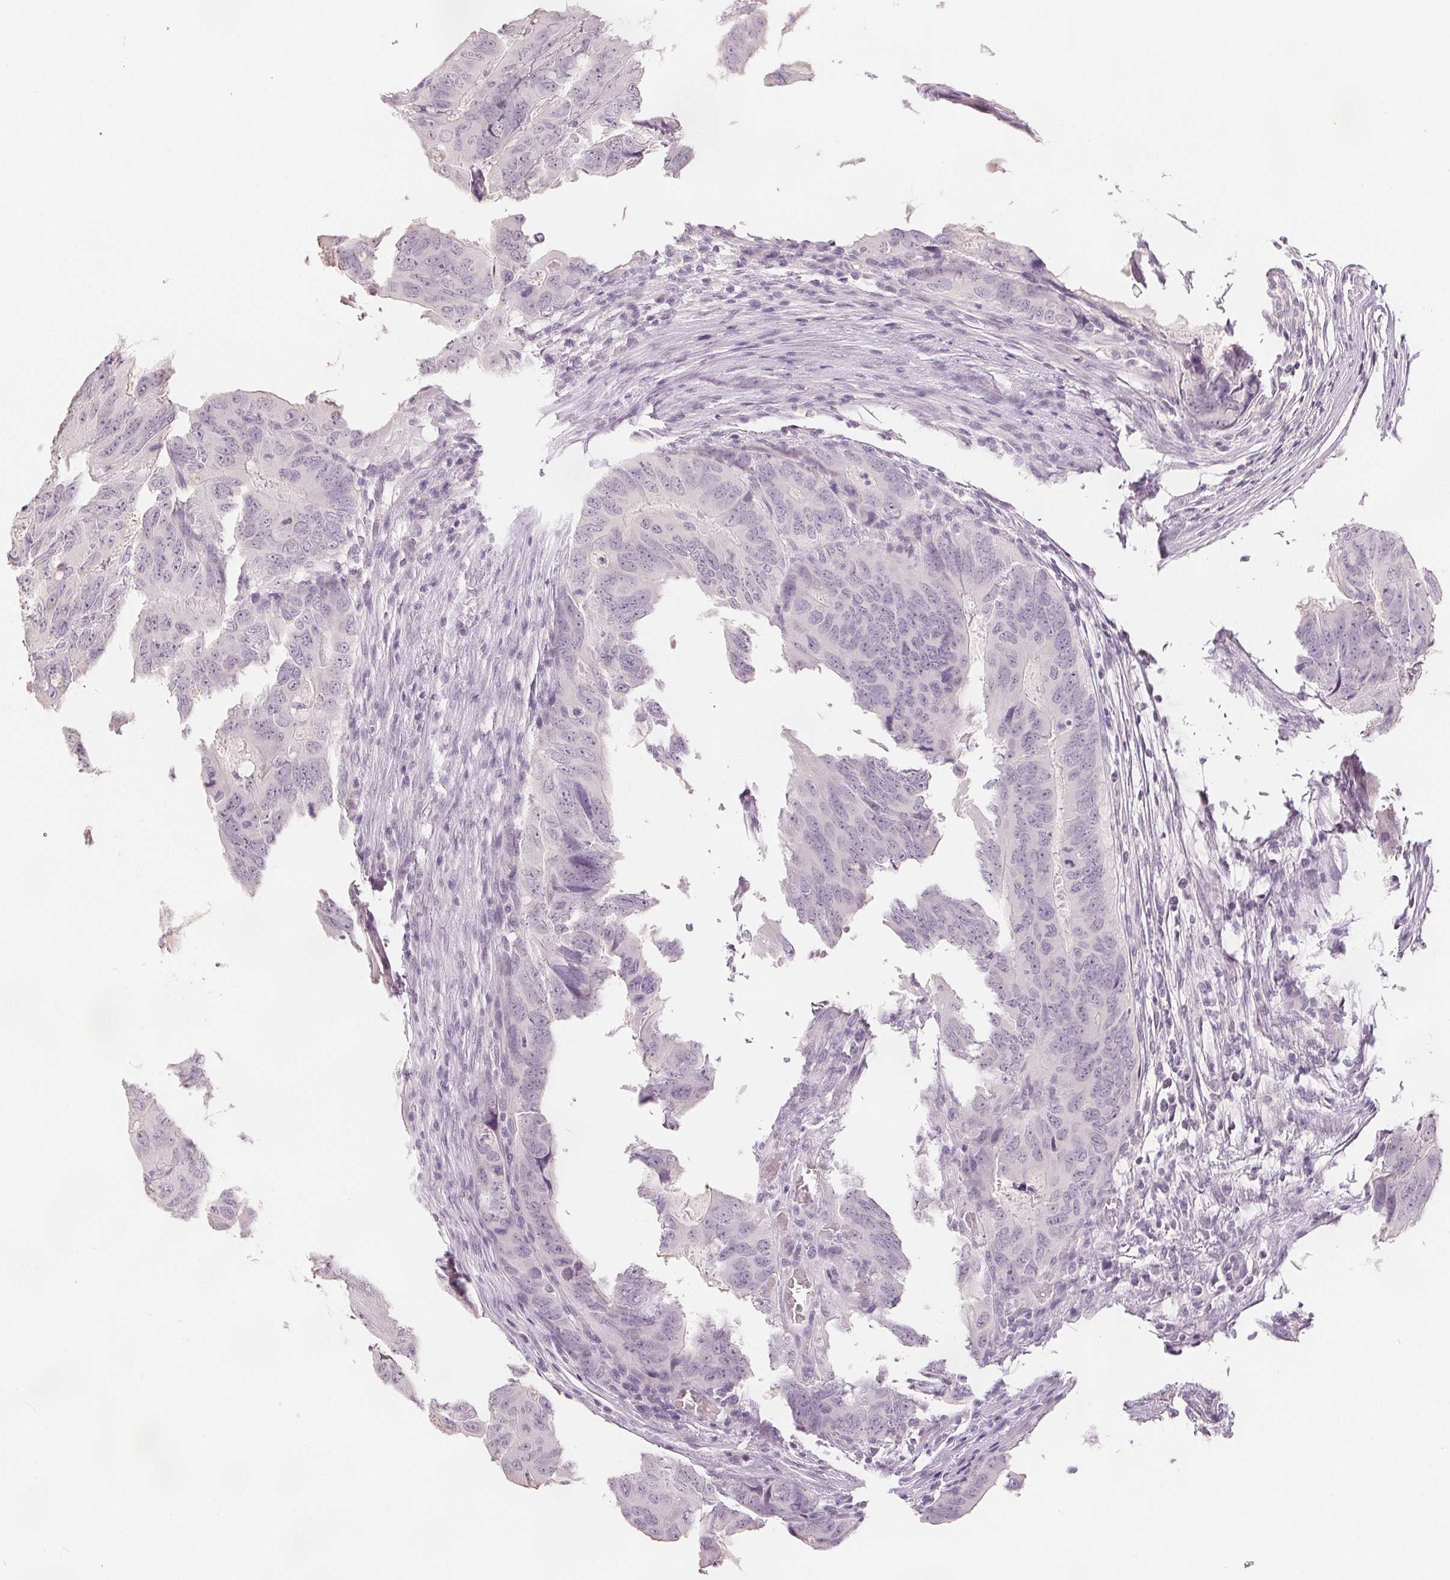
{"staining": {"intensity": "negative", "quantity": "none", "location": "none"}, "tissue": "colorectal cancer", "cell_type": "Tumor cells", "image_type": "cancer", "snomed": [{"axis": "morphology", "description": "Adenocarcinoma, NOS"}, {"axis": "topography", "description": "Colon"}], "caption": "Human colorectal adenocarcinoma stained for a protein using immunohistochemistry (IHC) reveals no positivity in tumor cells.", "gene": "SLC27A5", "patient": {"sex": "male", "age": 79}}